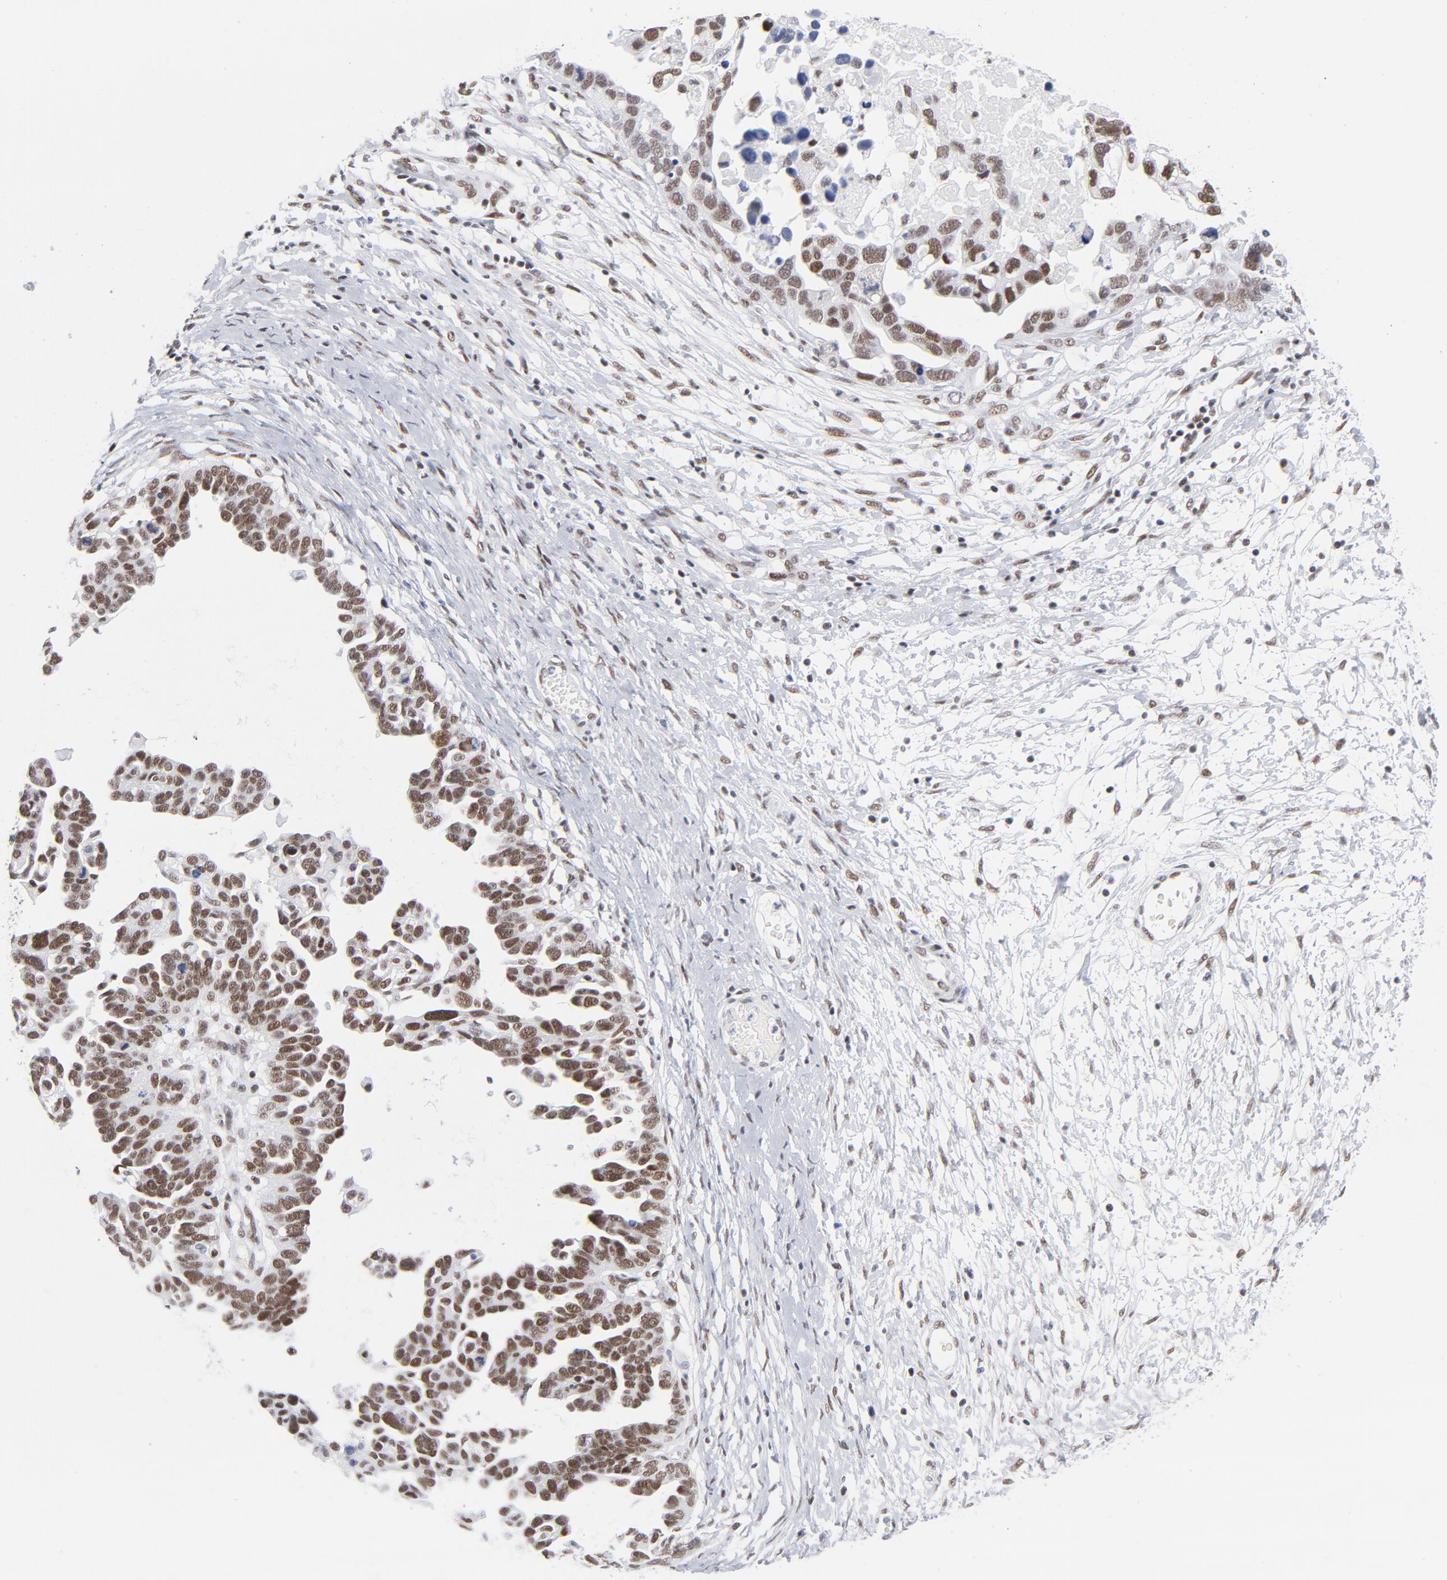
{"staining": {"intensity": "moderate", "quantity": ">75%", "location": "nuclear"}, "tissue": "ovarian cancer", "cell_type": "Tumor cells", "image_type": "cancer", "snomed": [{"axis": "morphology", "description": "Cystadenocarcinoma, serous, NOS"}, {"axis": "topography", "description": "Ovary"}], "caption": "DAB (3,3'-diaminobenzidine) immunohistochemical staining of human ovarian cancer (serous cystadenocarcinoma) shows moderate nuclear protein positivity in approximately >75% of tumor cells.", "gene": "ATF2", "patient": {"sex": "female", "age": 54}}